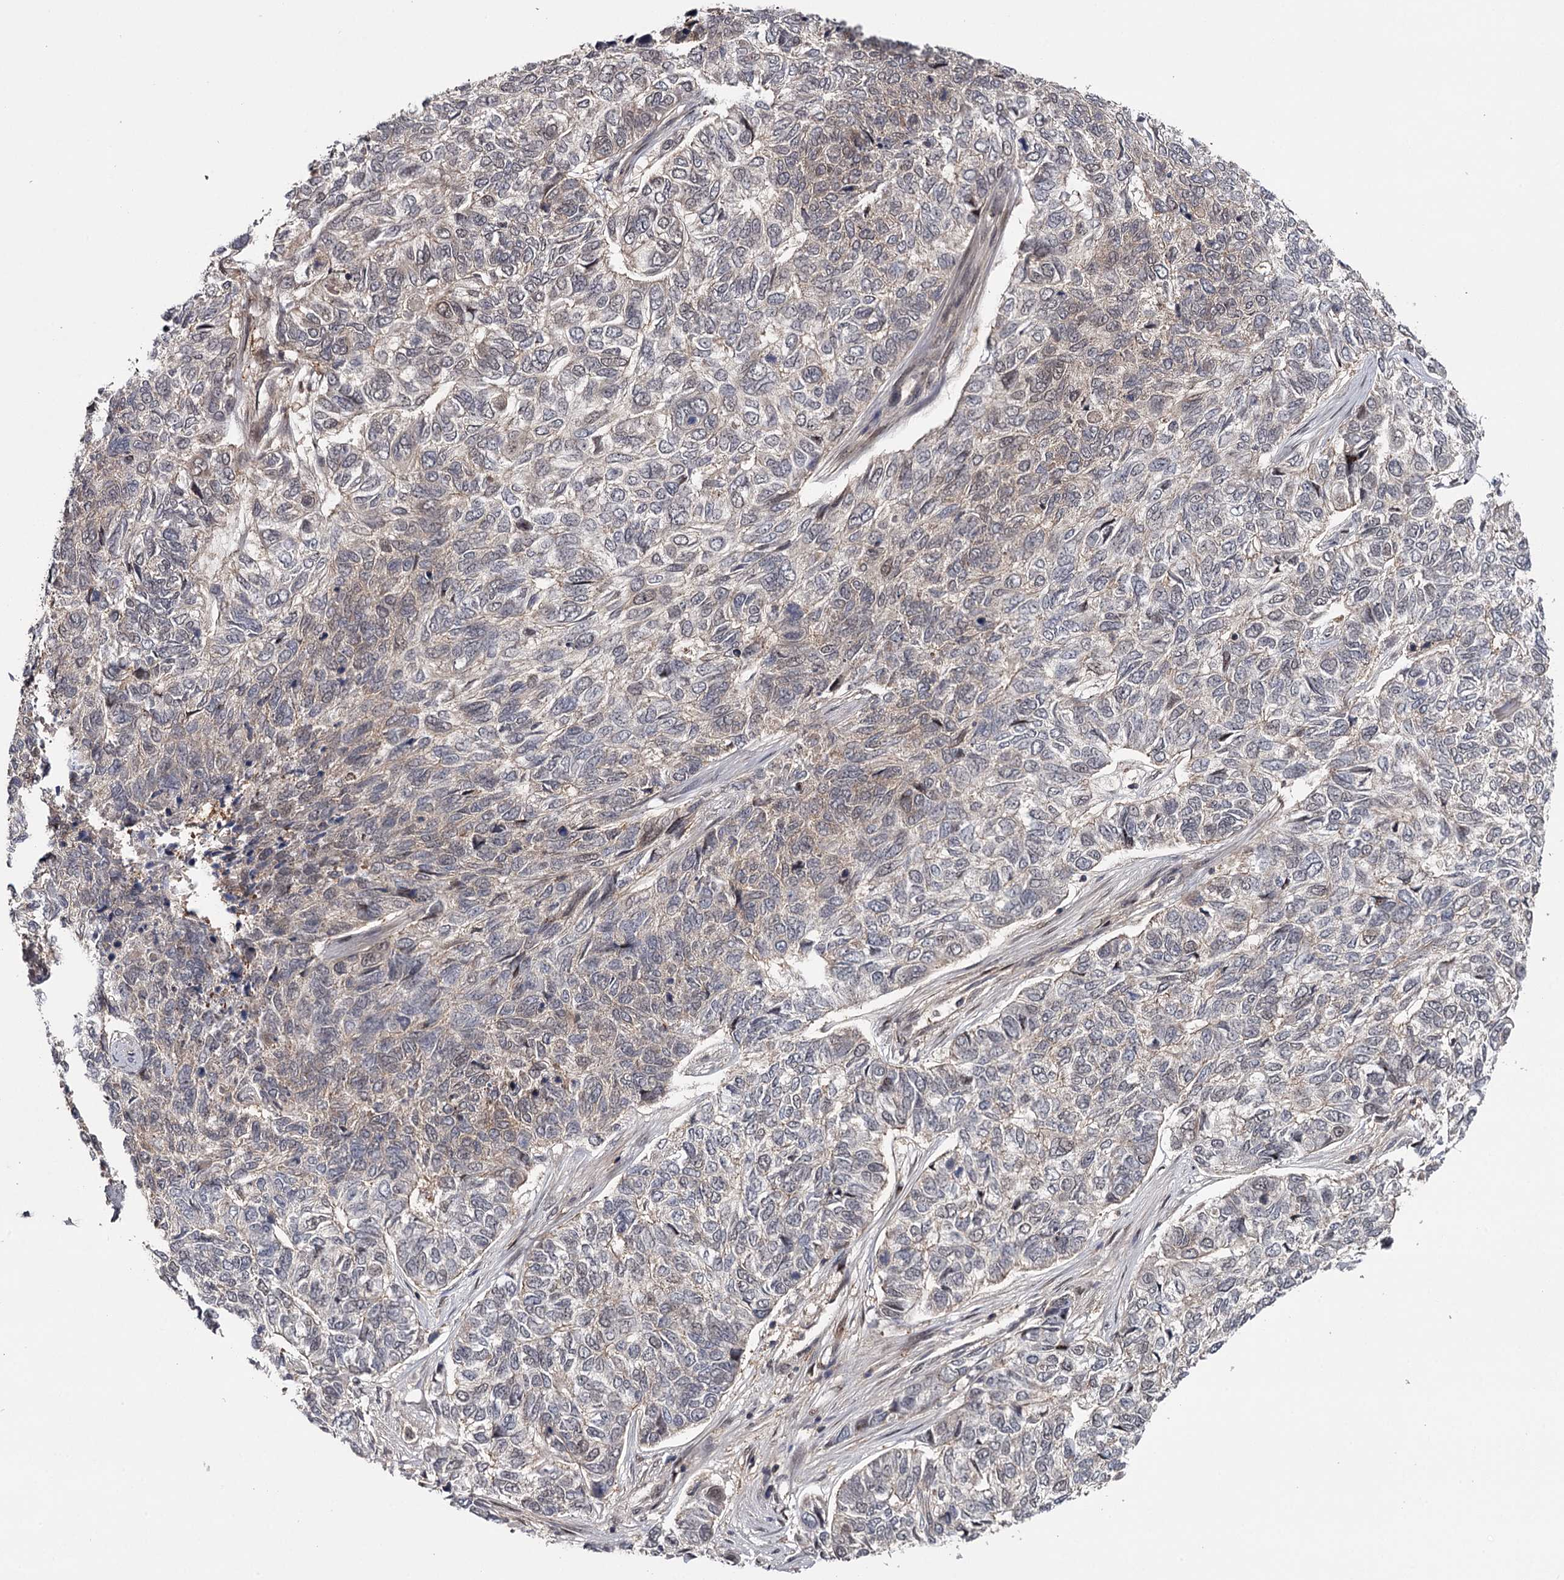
{"staining": {"intensity": "negative", "quantity": "none", "location": "none"}, "tissue": "skin cancer", "cell_type": "Tumor cells", "image_type": "cancer", "snomed": [{"axis": "morphology", "description": "Basal cell carcinoma"}, {"axis": "topography", "description": "Skin"}], "caption": "DAB immunohistochemical staining of human basal cell carcinoma (skin) demonstrates no significant expression in tumor cells. (Stains: DAB immunohistochemistry with hematoxylin counter stain, Microscopy: brightfield microscopy at high magnification).", "gene": "GTSF1", "patient": {"sex": "female", "age": 65}}